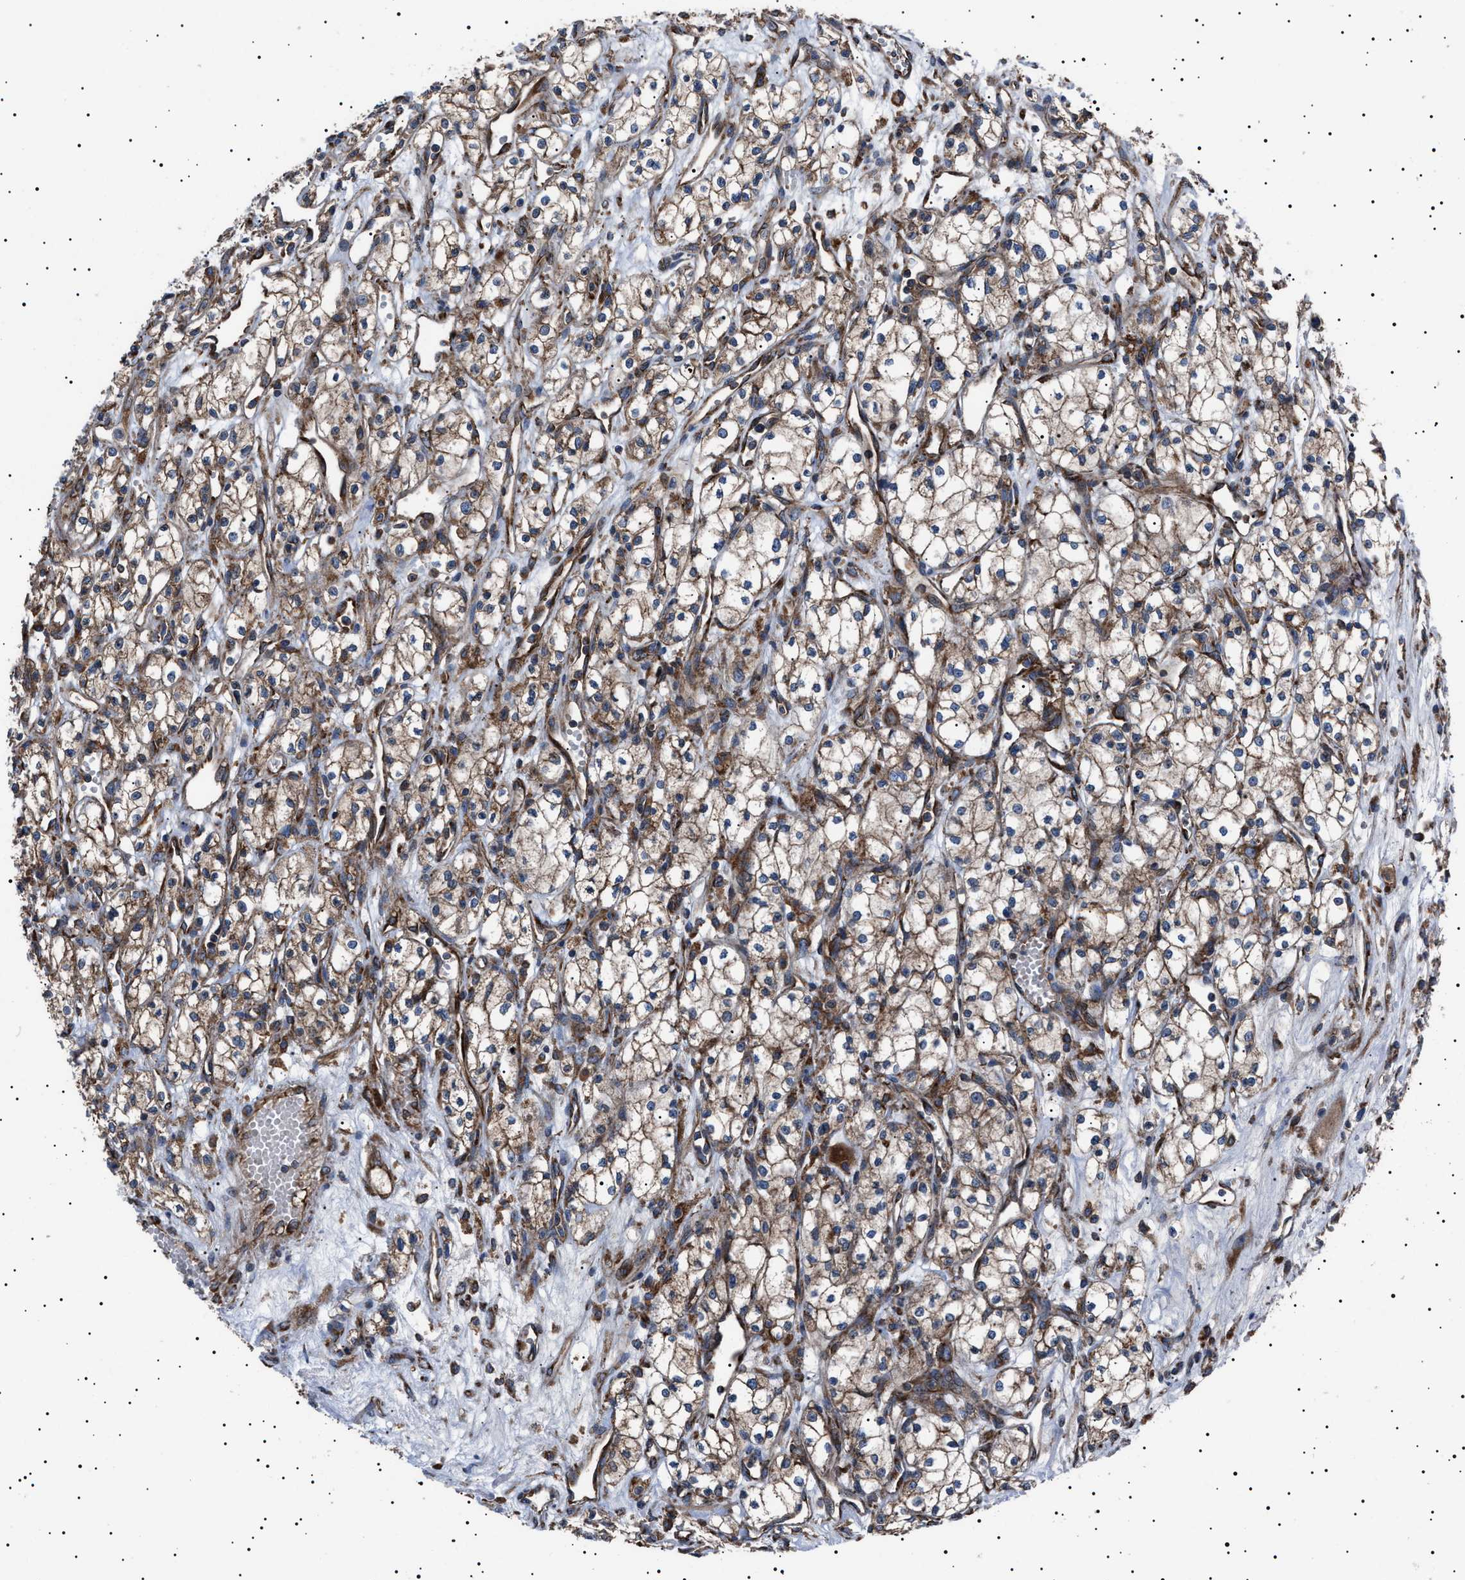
{"staining": {"intensity": "weak", "quantity": ">75%", "location": "cytoplasmic/membranous"}, "tissue": "renal cancer", "cell_type": "Tumor cells", "image_type": "cancer", "snomed": [{"axis": "morphology", "description": "Adenocarcinoma, NOS"}, {"axis": "topography", "description": "Kidney"}], "caption": "The histopathology image exhibits immunohistochemical staining of adenocarcinoma (renal). There is weak cytoplasmic/membranous expression is present in approximately >75% of tumor cells. Nuclei are stained in blue.", "gene": "TOP1MT", "patient": {"sex": "male", "age": 59}}